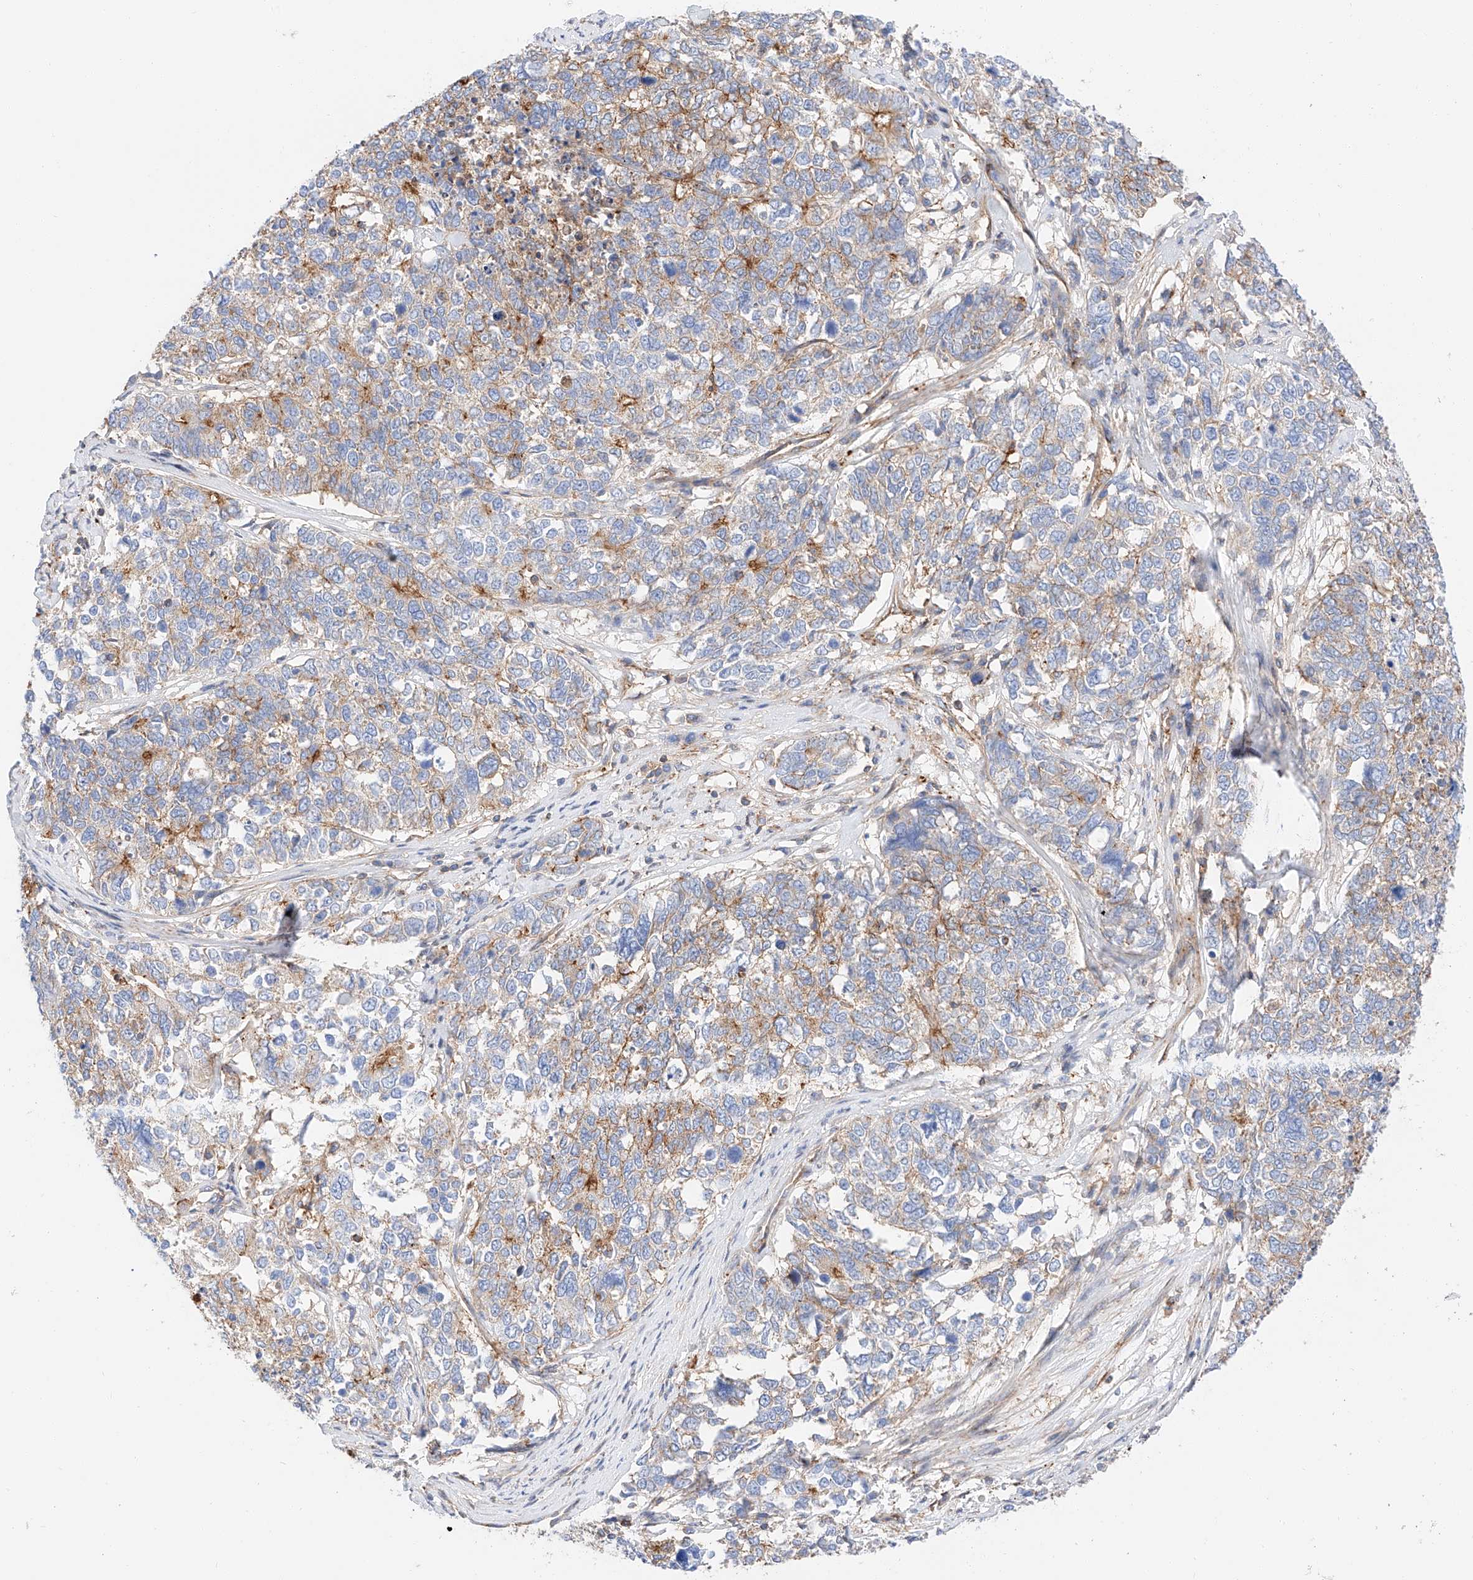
{"staining": {"intensity": "moderate", "quantity": "<25%", "location": "cytoplasmic/membranous"}, "tissue": "cervical cancer", "cell_type": "Tumor cells", "image_type": "cancer", "snomed": [{"axis": "morphology", "description": "Squamous cell carcinoma, NOS"}, {"axis": "topography", "description": "Cervix"}], "caption": "The micrograph reveals staining of cervical cancer, revealing moderate cytoplasmic/membranous protein positivity (brown color) within tumor cells.", "gene": "HAUS4", "patient": {"sex": "female", "age": 63}}